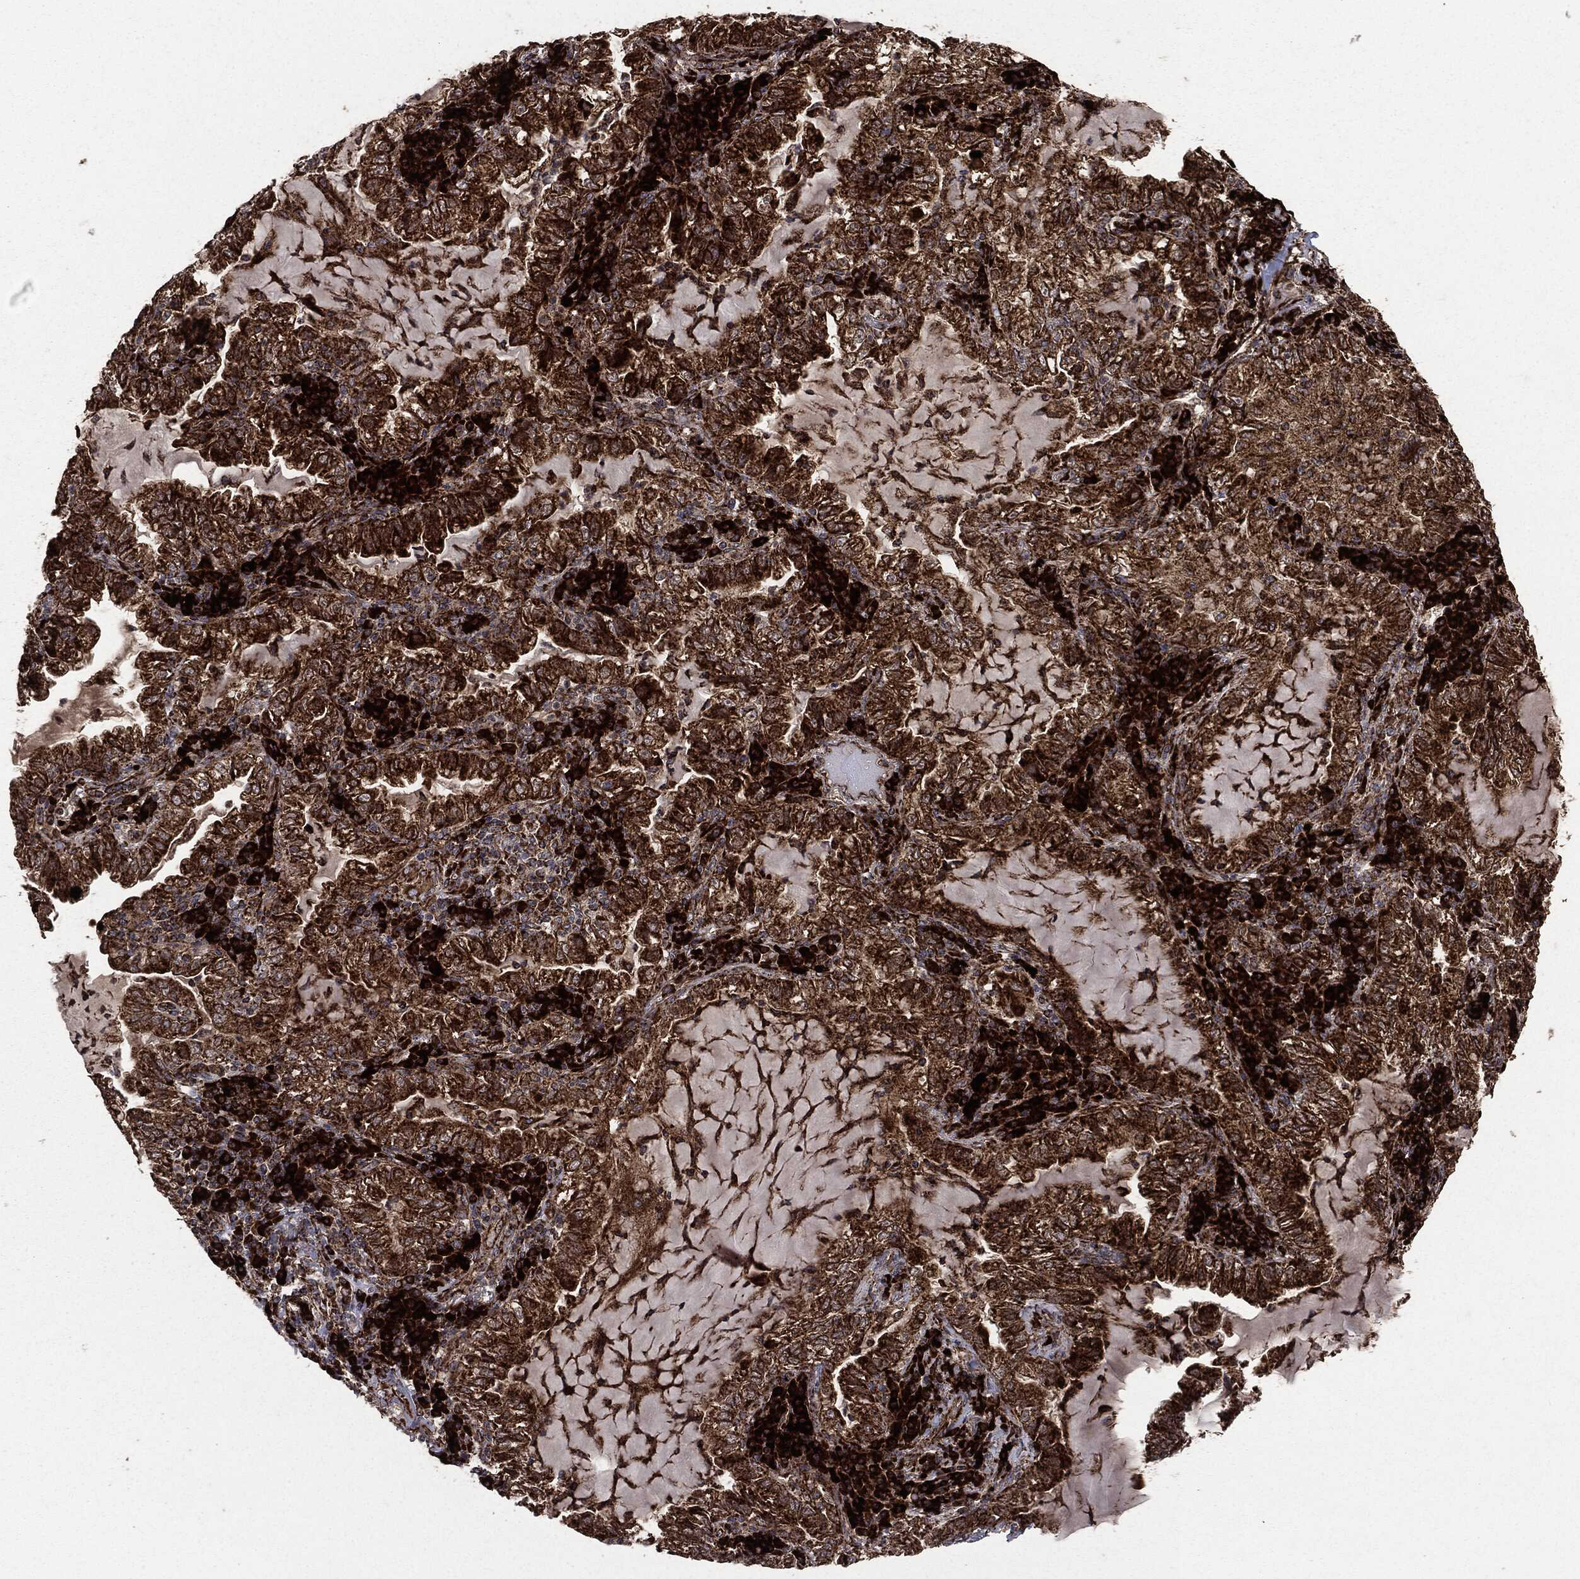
{"staining": {"intensity": "strong", "quantity": ">75%", "location": "cytoplasmic/membranous"}, "tissue": "lung cancer", "cell_type": "Tumor cells", "image_type": "cancer", "snomed": [{"axis": "morphology", "description": "Adenocarcinoma, NOS"}, {"axis": "topography", "description": "Lung"}], "caption": "Human lung cancer (adenocarcinoma) stained for a protein (brown) reveals strong cytoplasmic/membranous positive expression in approximately >75% of tumor cells.", "gene": "MAP2K1", "patient": {"sex": "female", "age": 73}}